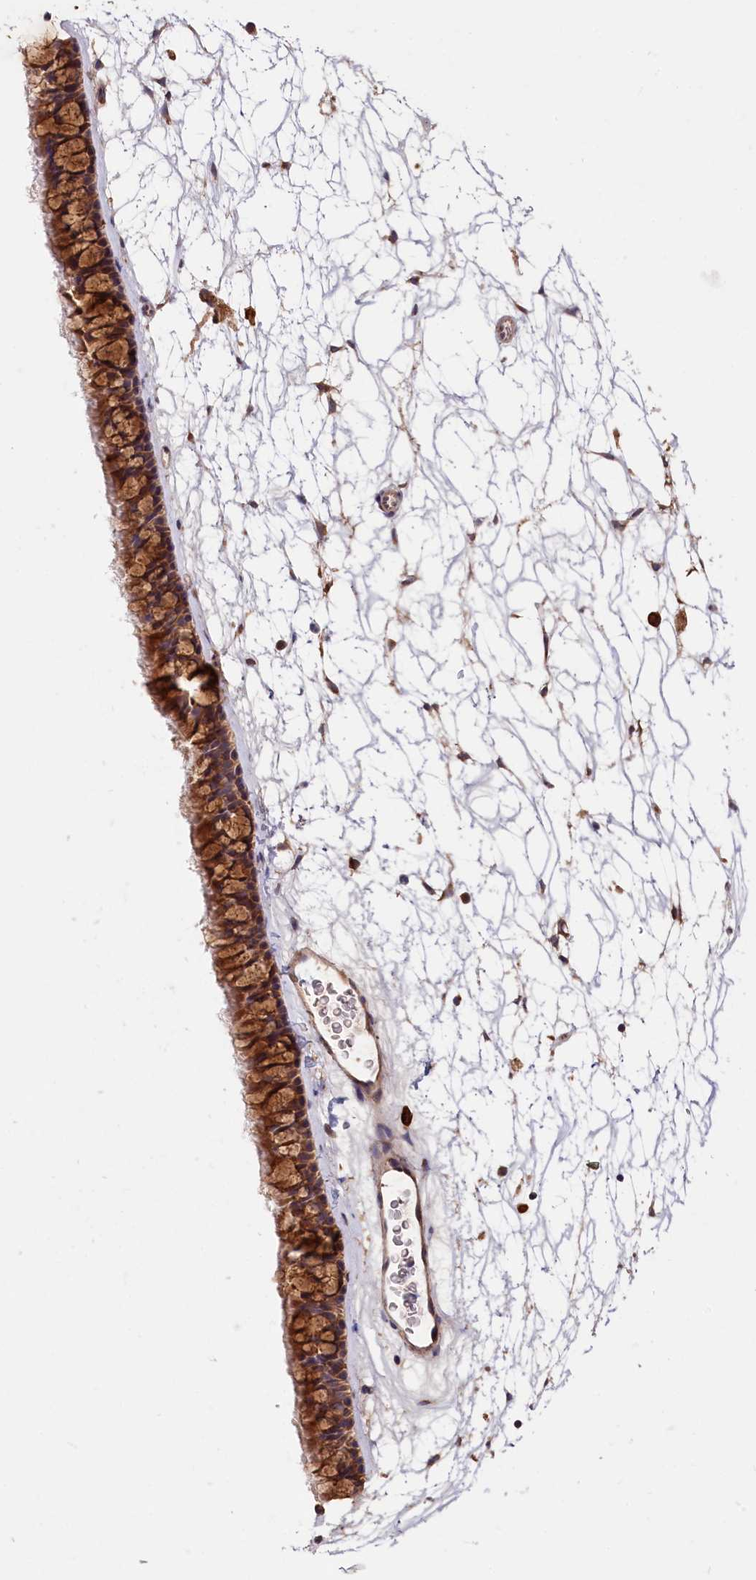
{"staining": {"intensity": "strong", "quantity": ">75%", "location": "cytoplasmic/membranous"}, "tissue": "nasopharynx", "cell_type": "Respiratory epithelial cells", "image_type": "normal", "snomed": [{"axis": "morphology", "description": "Normal tissue, NOS"}, {"axis": "topography", "description": "Nasopharynx"}], "caption": "High-magnification brightfield microscopy of unremarkable nasopharynx stained with DAB (brown) and counterstained with hematoxylin (blue). respiratory epithelial cells exhibit strong cytoplasmic/membranous expression is present in approximately>75% of cells.", "gene": "CEP44", "patient": {"sex": "male", "age": 64}}